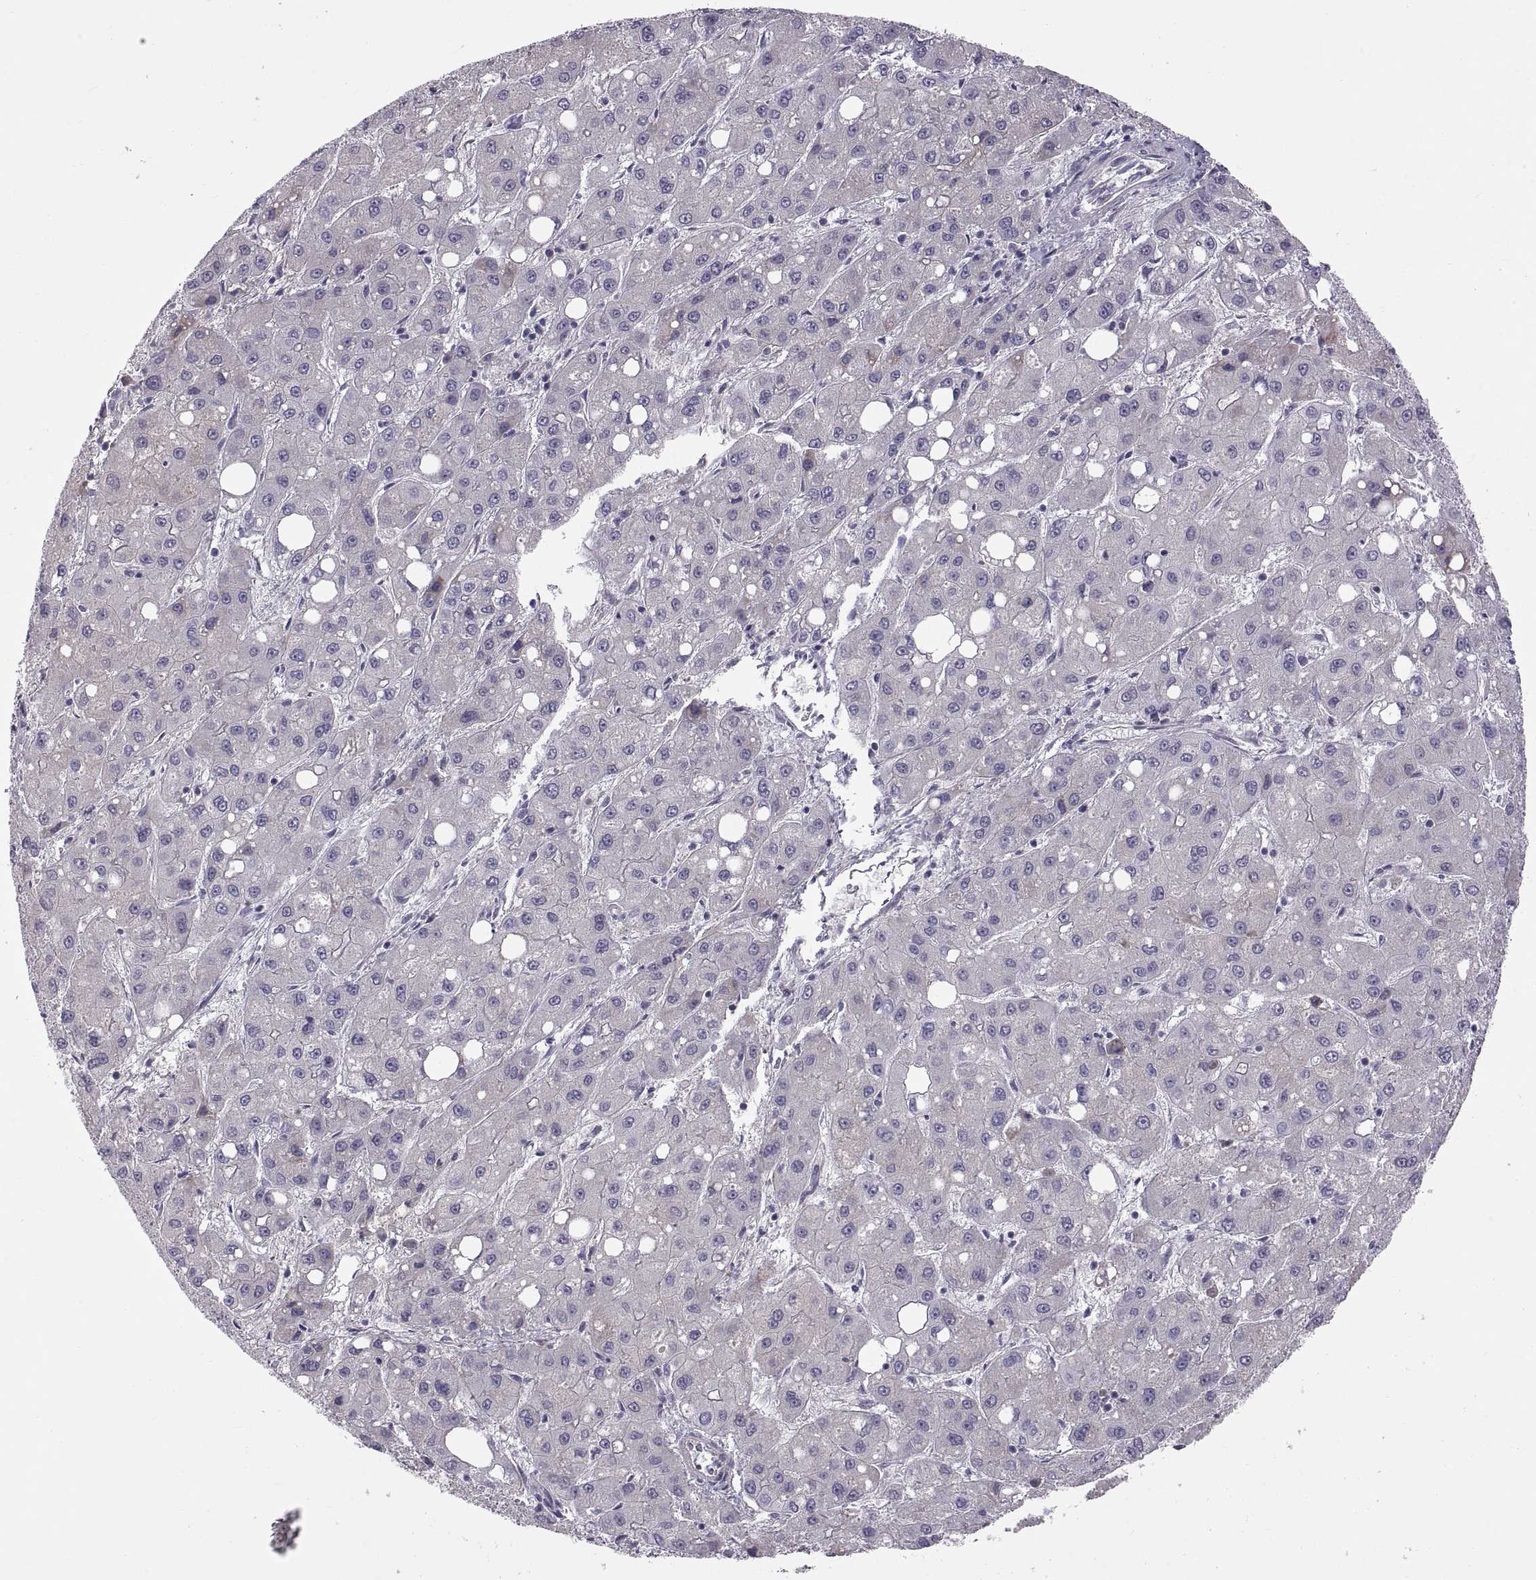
{"staining": {"intensity": "negative", "quantity": "none", "location": "none"}, "tissue": "liver cancer", "cell_type": "Tumor cells", "image_type": "cancer", "snomed": [{"axis": "morphology", "description": "Carcinoma, Hepatocellular, NOS"}, {"axis": "topography", "description": "Liver"}], "caption": "DAB (3,3'-diaminobenzidine) immunohistochemical staining of human liver hepatocellular carcinoma shows no significant staining in tumor cells.", "gene": "WFDC8", "patient": {"sex": "male", "age": 73}}